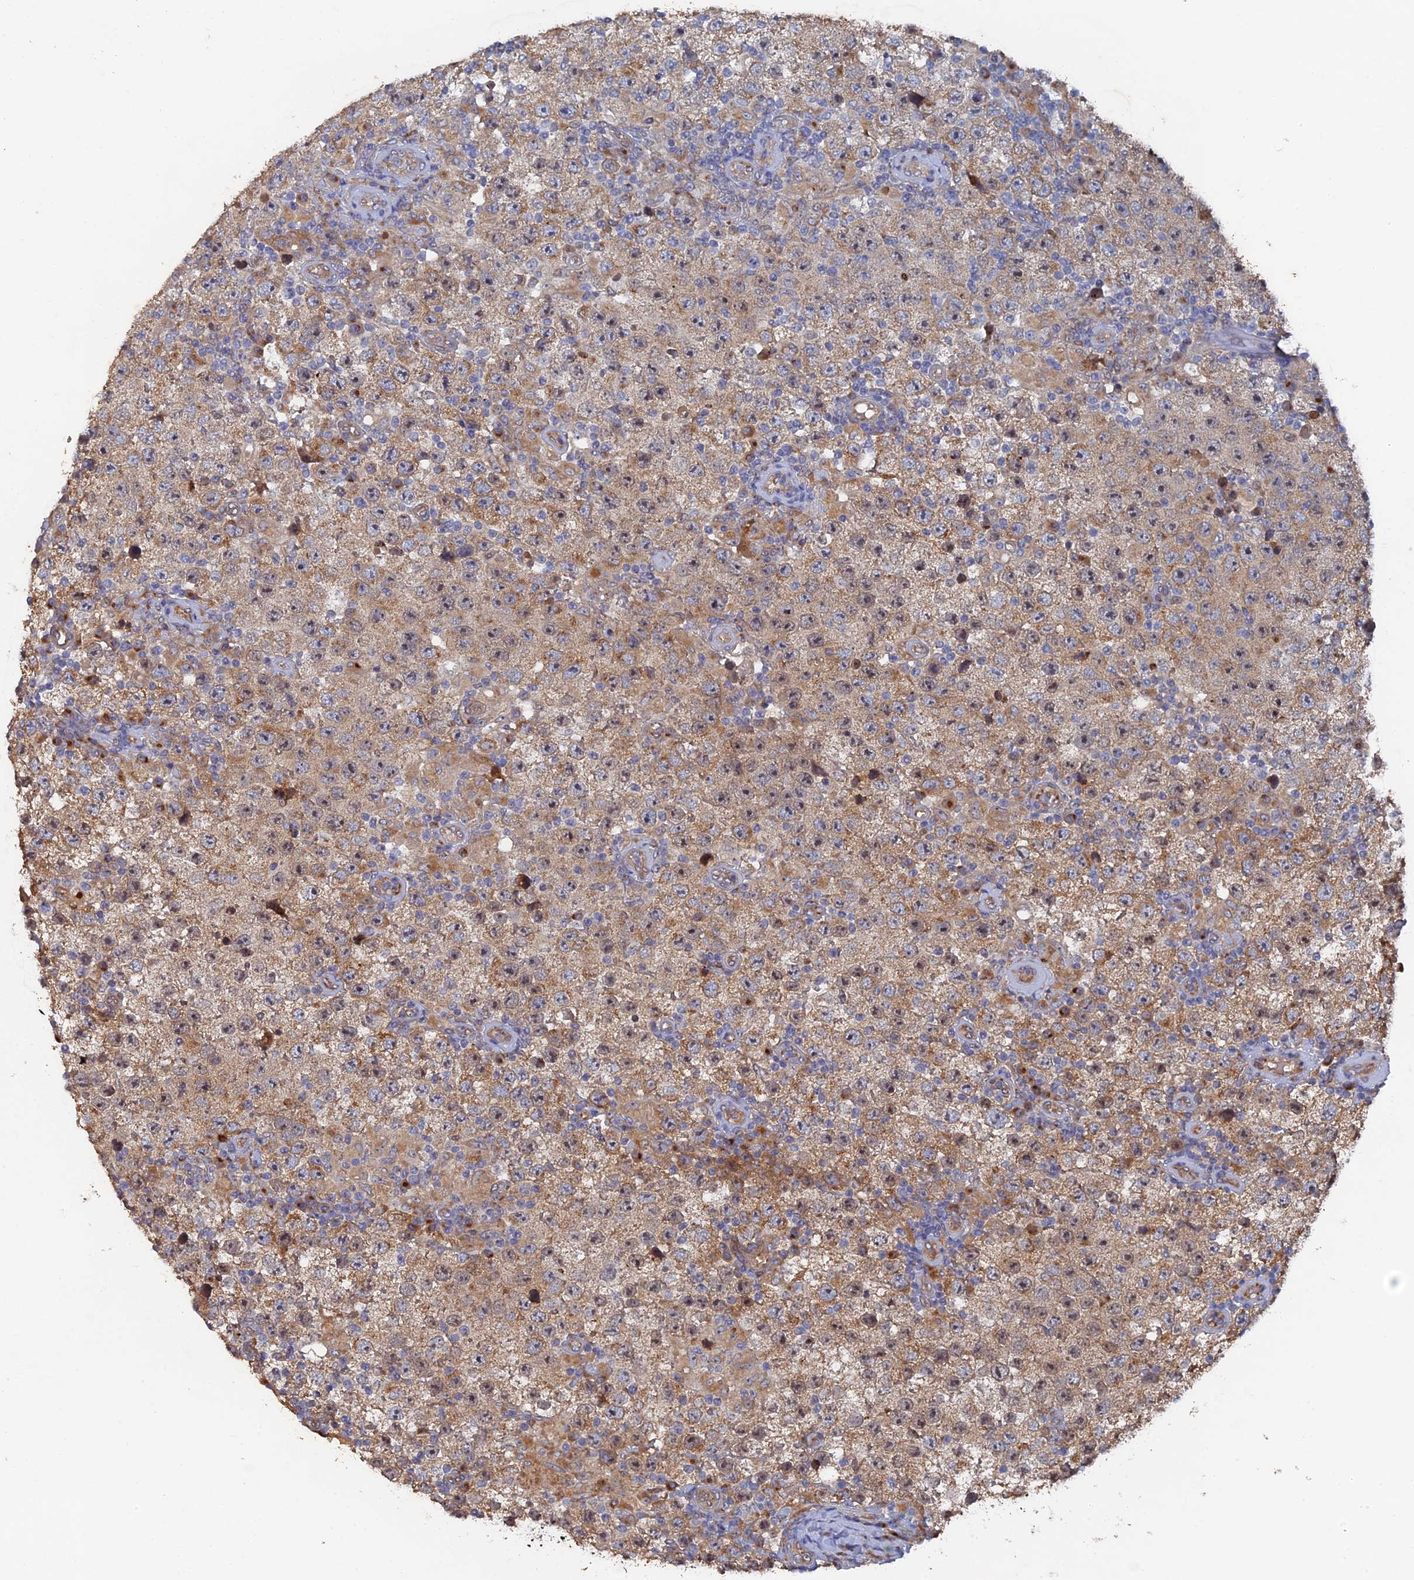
{"staining": {"intensity": "moderate", "quantity": "25%-75%", "location": "cytoplasmic/membranous"}, "tissue": "testis cancer", "cell_type": "Tumor cells", "image_type": "cancer", "snomed": [{"axis": "morphology", "description": "Normal tissue, NOS"}, {"axis": "morphology", "description": "Urothelial carcinoma, High grade"}, {"axis": "morphology", "description": "Seminoma, NOS"}, {"axis": "morphology", "description": "Carcinoma, Embryonal, NOS"}, {"axis": "topography", "description": "Urinary bladder"}, {"axis": "topography", "description": "Testis"}], "caption": "Immunohistochemistry micrograph of human high-grade urothelial carcinoma (testis) stained for a protein (brown), which shows medium levels of moderate cytoplasmic/membranous staining in about 25%-75% of tumor cells.", "gene": "VPS37C", "patient": {"sex": "male", "age": 41}}